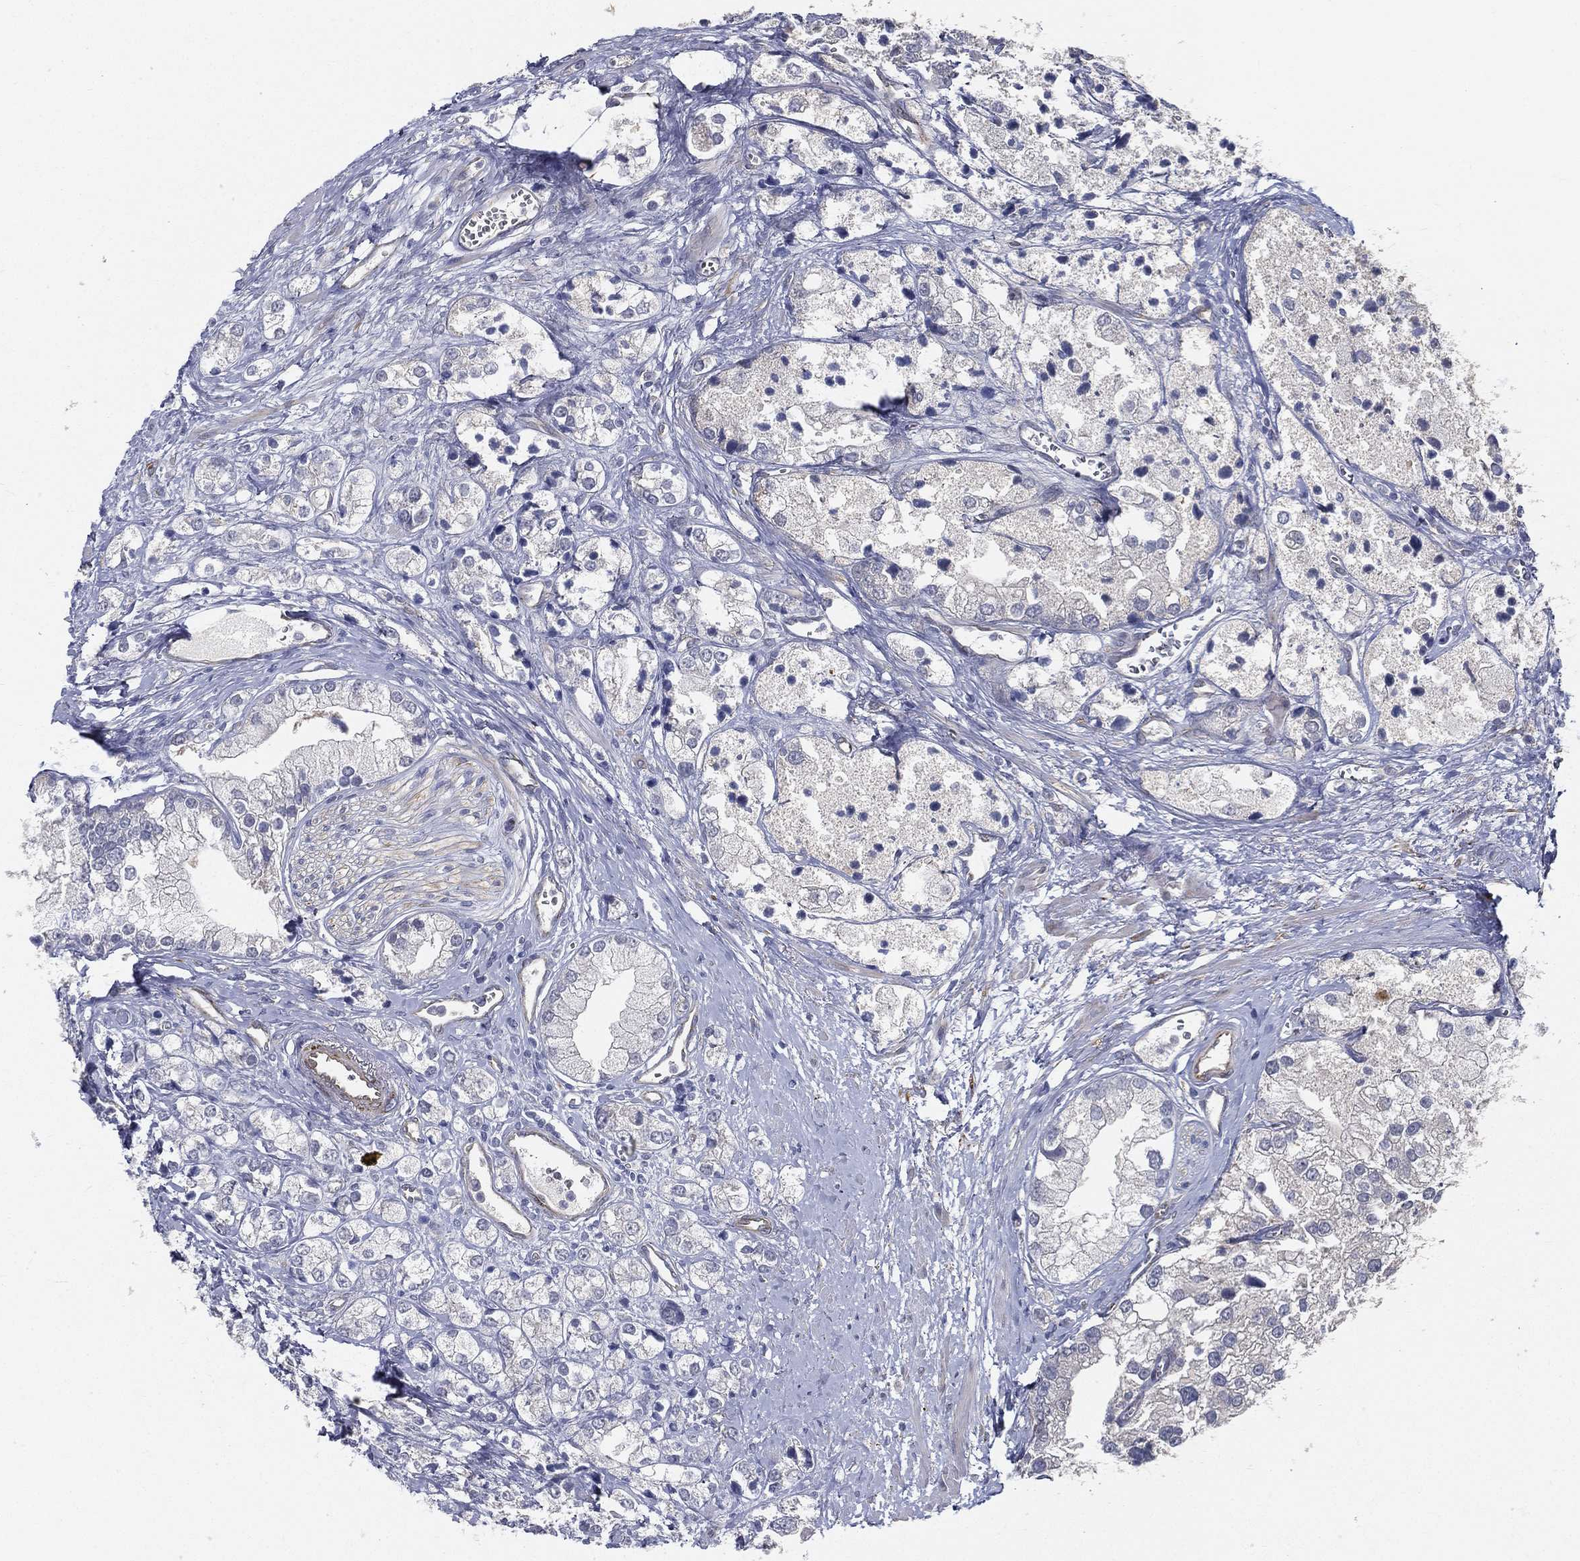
{"staining": {"intensity": "negative", "quantity": "none", "location": "none"}, "tissue": "prostate cancer", "cell_type": "Tumor cells", "image_type": "cancer", "snomed": [{"axis": "morphology", "description": "Adenocarcinoma, NOS"}, {"axis": "topography", "description": "Prostate and seminal vesicle, NOS"}, {"axis": "topography", "description": "Prostate"}], "caption": "Tumor cells show no significant expression in prostate cancer.", "gene": "LRRC56", "patient": {"sex": "male", "age": 79}}